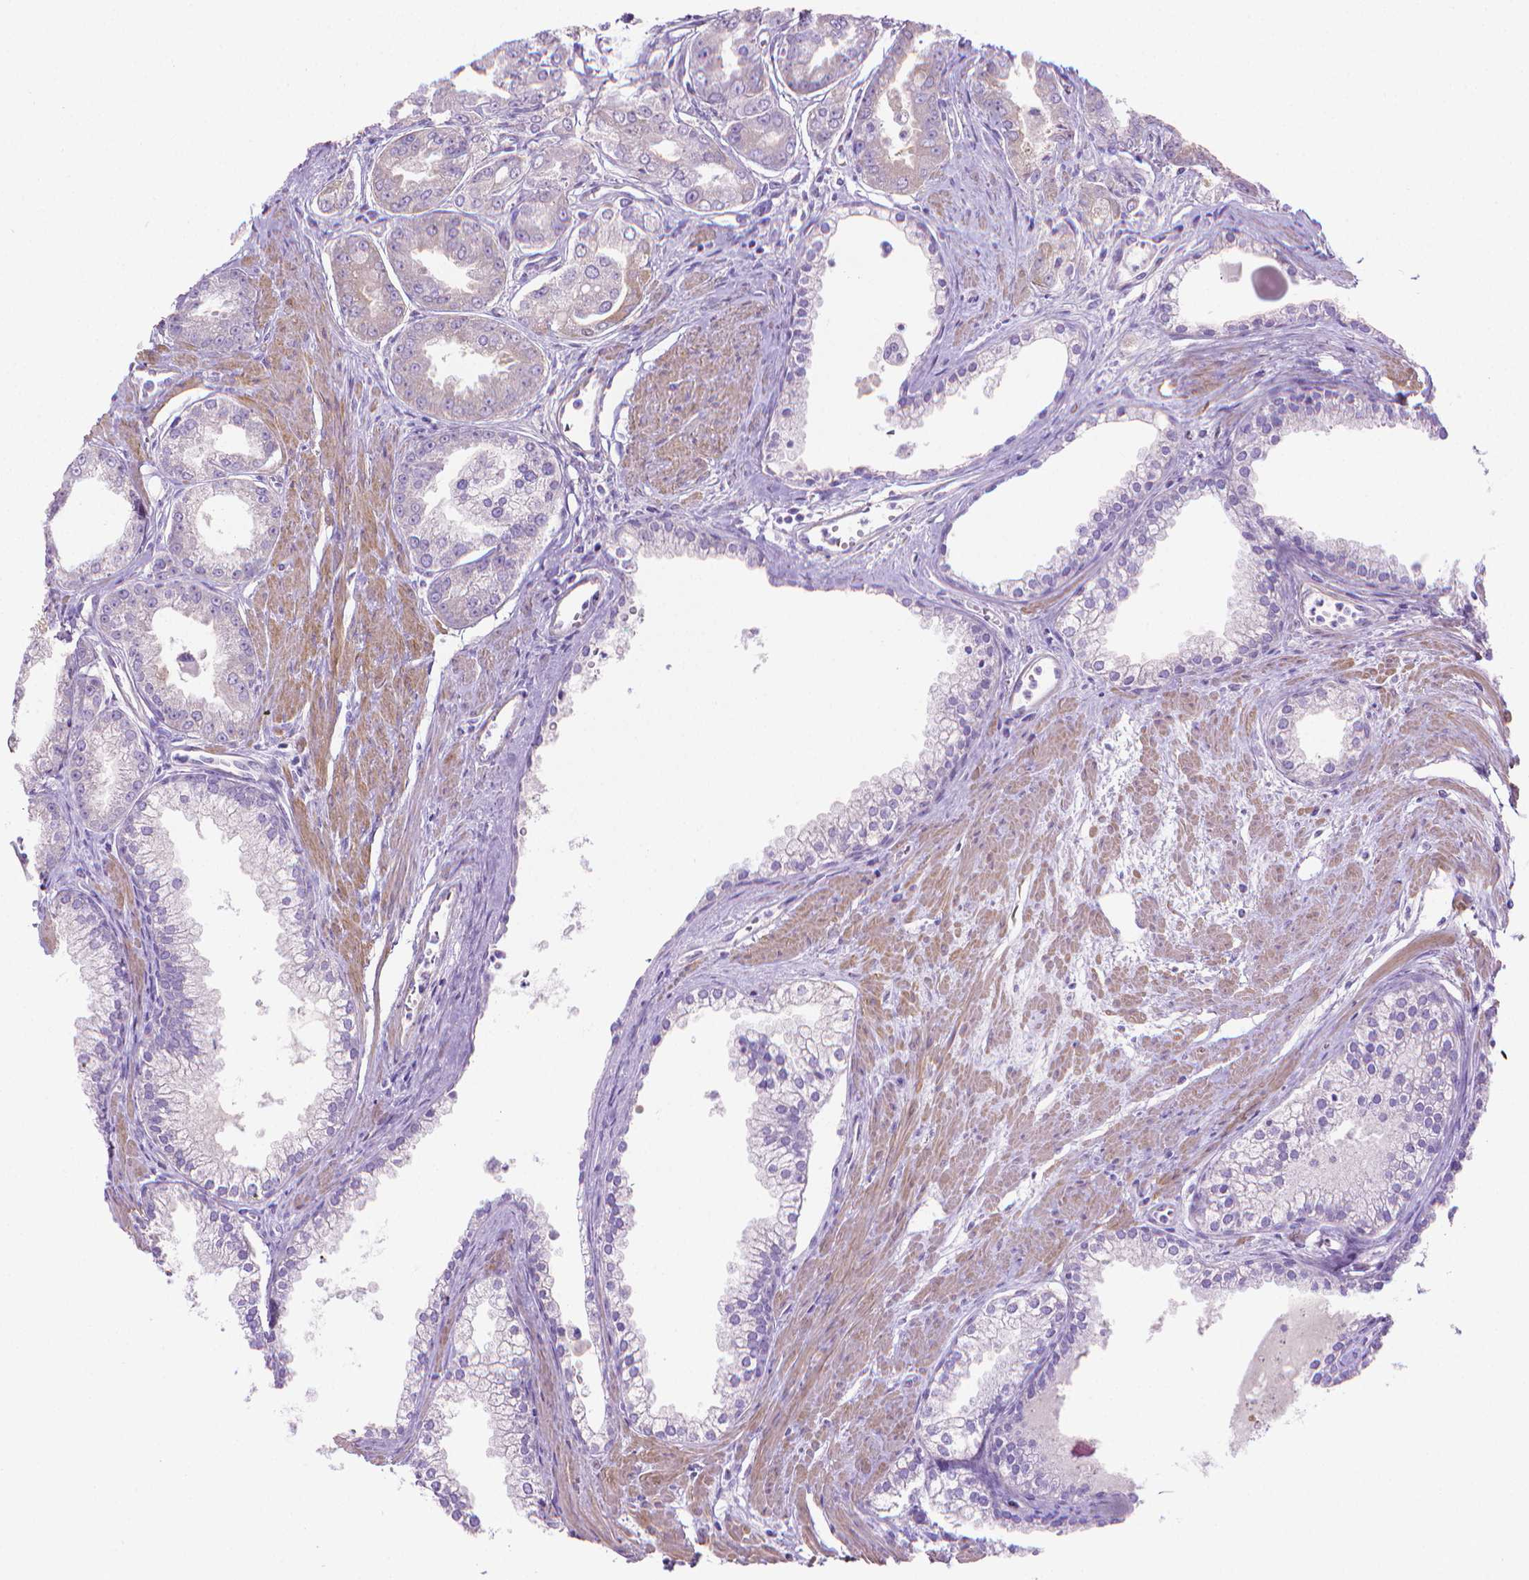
{"staining": {"intensity": "negative", "quantity": "none", "location": "none"}, "tissue": "prostate cancer", "cell_type": "Tumor cells", "image_type": "cancer", "snomed": [{"axis": "morphology", "description": "Adenocarcinoma, NOS"}, {"axis": "topography", "description": "Prostate"}], "caption": "A photomicrograph of prostate cancer stained for a protein exhibits no brown staining in tumor cells.", "gene": "FASN", "patient": {"sex": "male", "age": 71}}